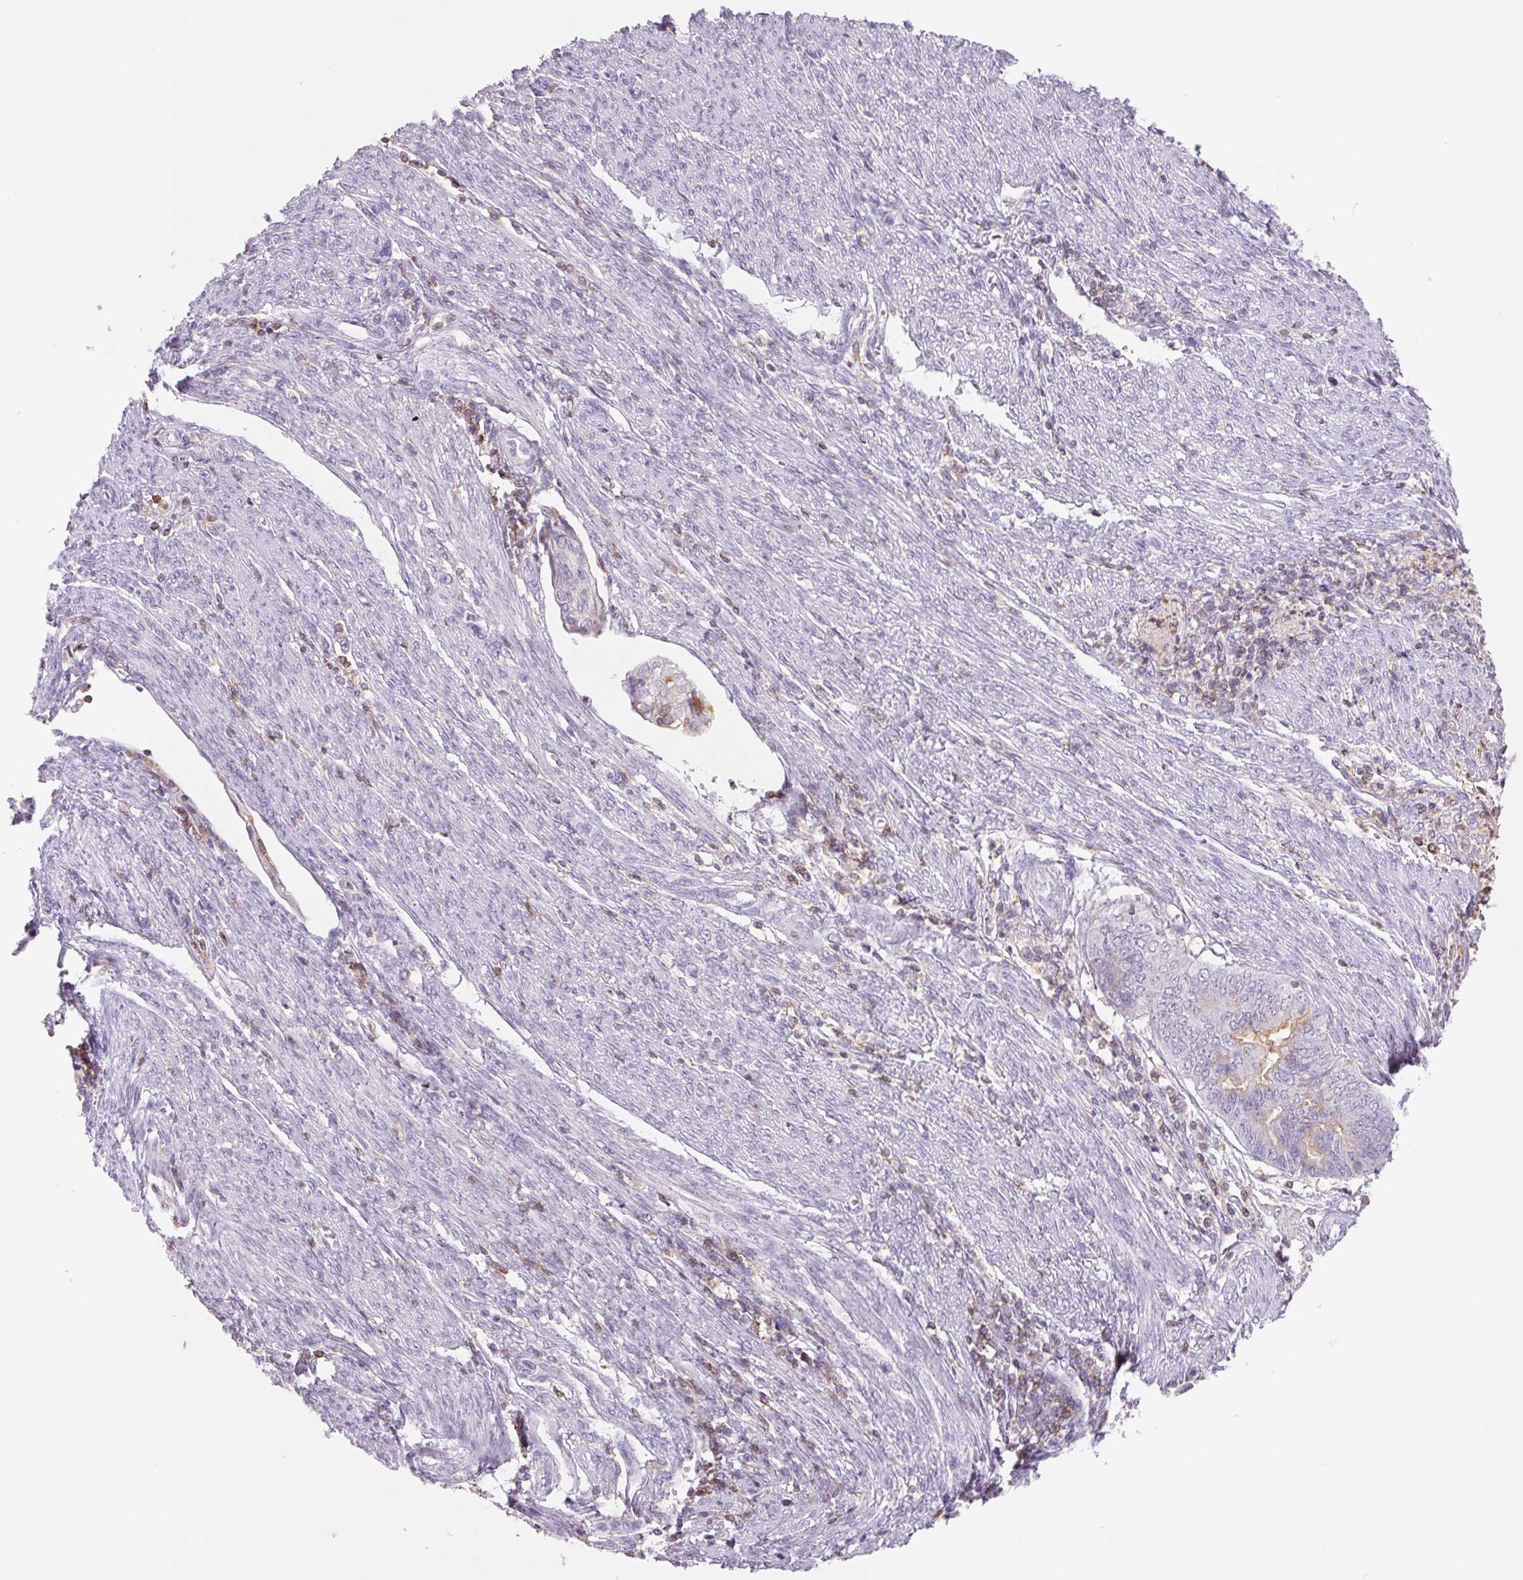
{"staining": {"intensity": "weak", "quantity": "<25%", "location": "cytoplasmic/membranous"}, "tissue": "endometrial cancer", "cell_type": "Tumor cells", "image_type": "cancer", "snomed": [{"axis": "morphology", "description": "Adenocarcinoma, NOS"}, {"axis": "topography", "description": "Endometrium"}], "caption": "Human endometrial cancer stained for a protein using IHC demonstrates no expression in tumor cells.", "gene": "KIF26A", "patient": {"sex": "female", "age": 79}}